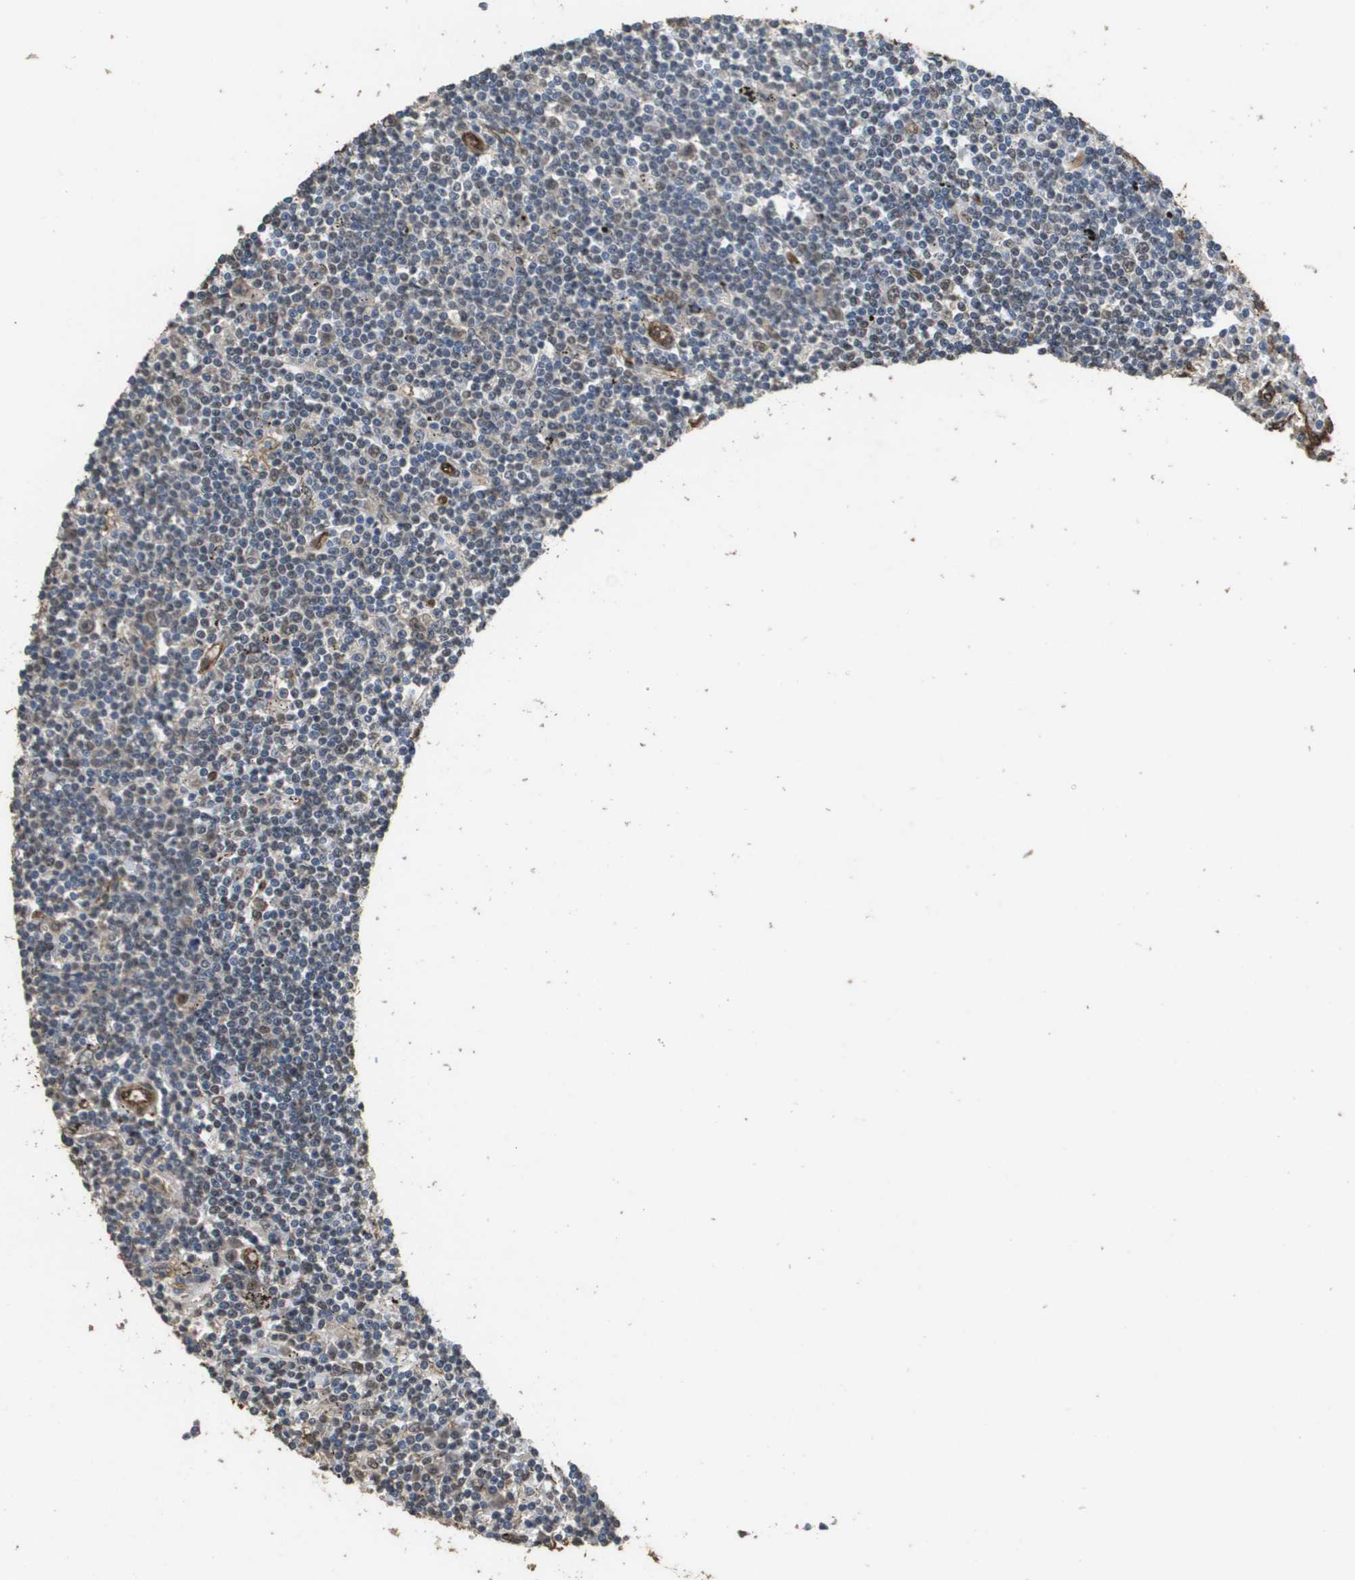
{"staining": {"intensity": "weak", "quantity": "25%-75%", "location": "nuclear"}, "tissue": "lymphoma", "cell_type": "Tumor cells", "image_type": "cancer", "snomed": [{"axis": "morphology", "description": "Malignant lymphoma, non-Hodgkin's type, Low grade"}, {"axis": "topography", "description": "Spleen"}], "caption": "Protein analysis of lymphoma tissue exhibits weak nuclear expression in approximately 25%-75% of tumor cells.", "gene": "AAMP", "patient": {"sex": "male", "age": 76}}